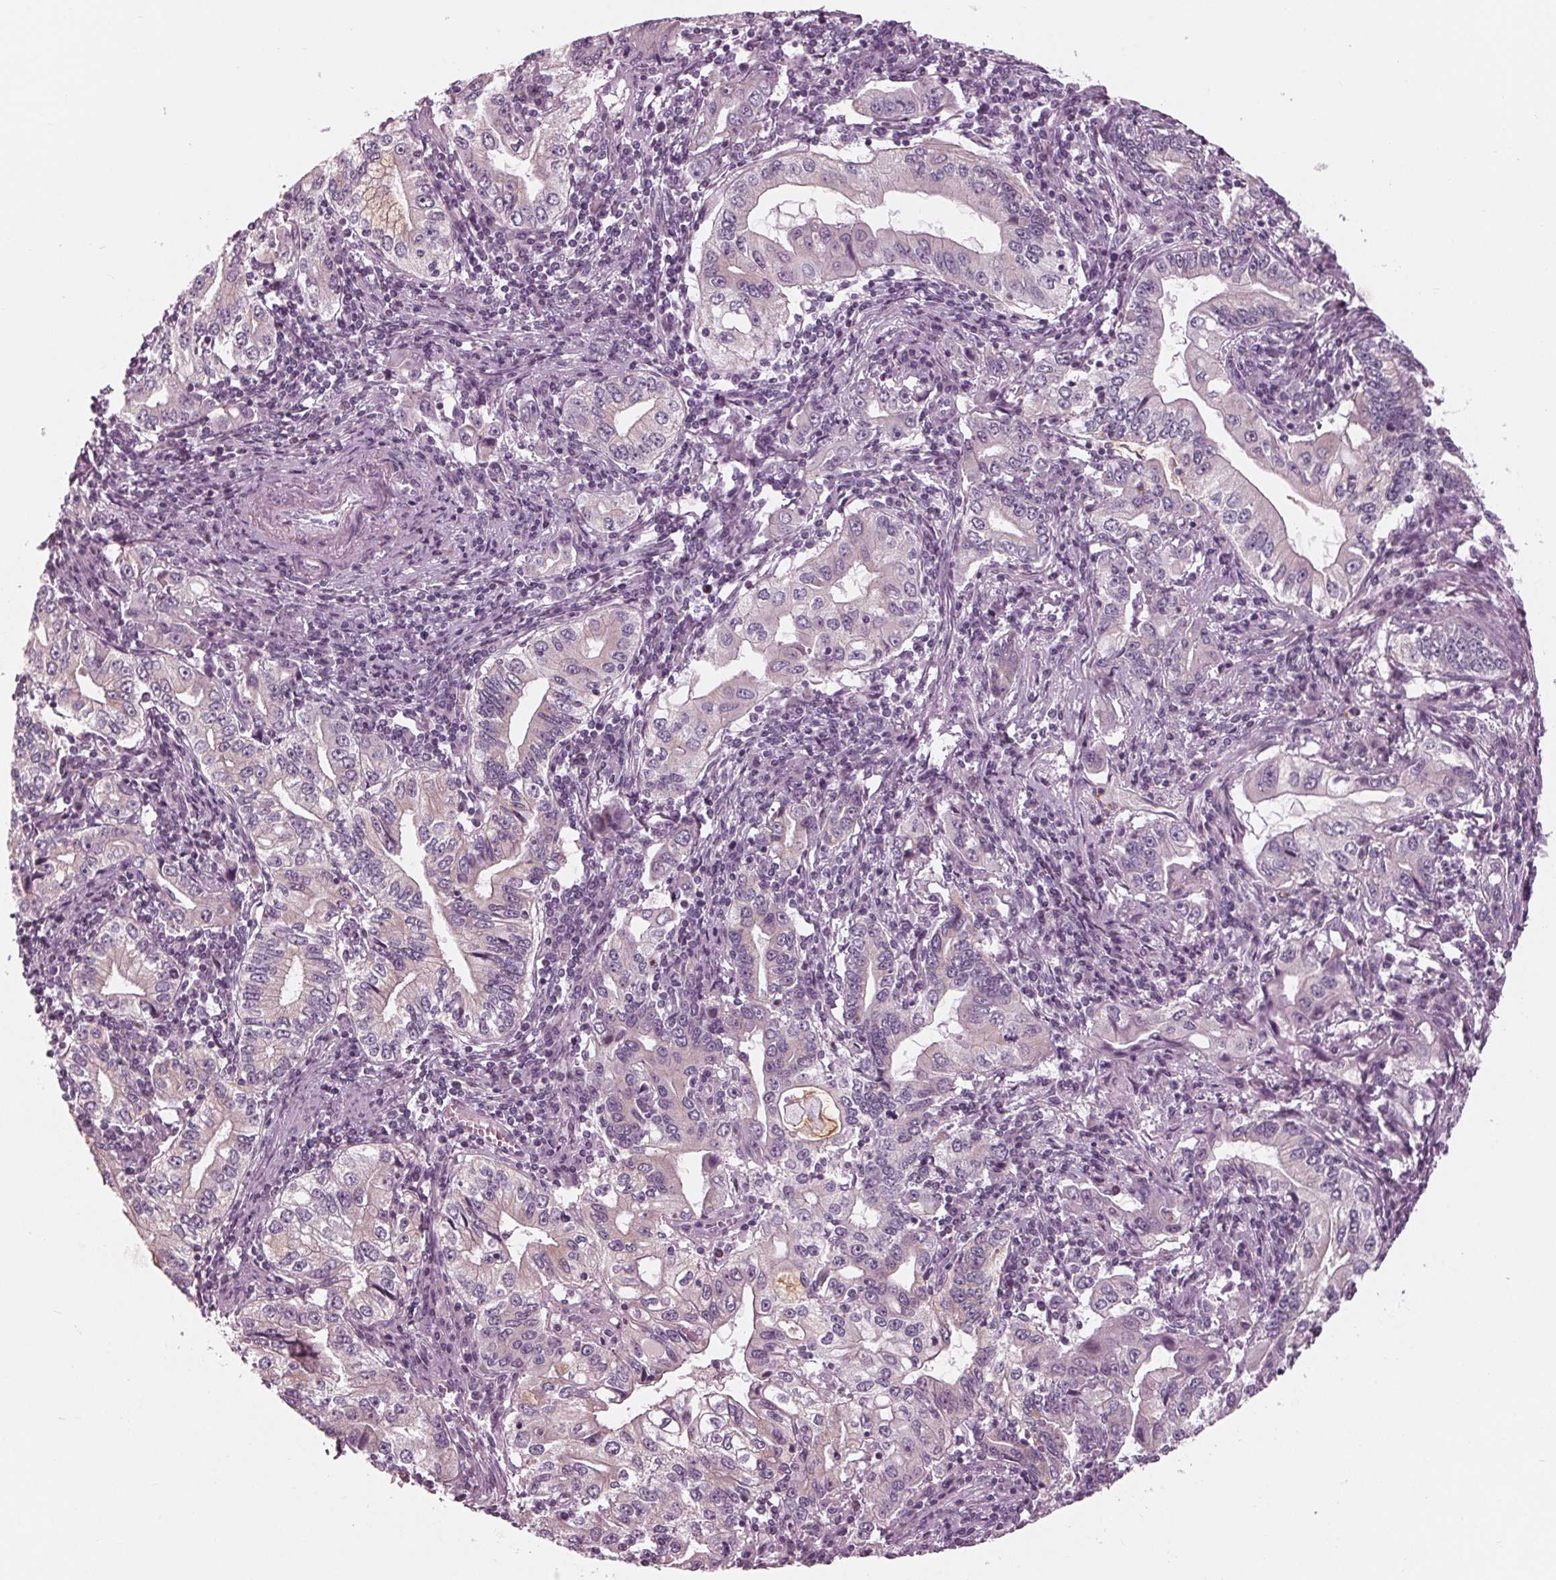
{"staining": {"intensity": "negative", "quantity": "none", "location": "none"}, "tissue": "stomach cancer", "cell_type": "Tumor cells", "image_type": "cancer", "snomed": [{"axis": "morphology", "description": "Adenocarcinoma, NOS"}, {"axis": "topography", "description": "Stomach, lower"}], "caption": "A micrograph of human stomach adenocarcinoma is negative for staining in tumor cells.", "gene": "CLN6", "patient": {"sex": "female", "age": 72}}